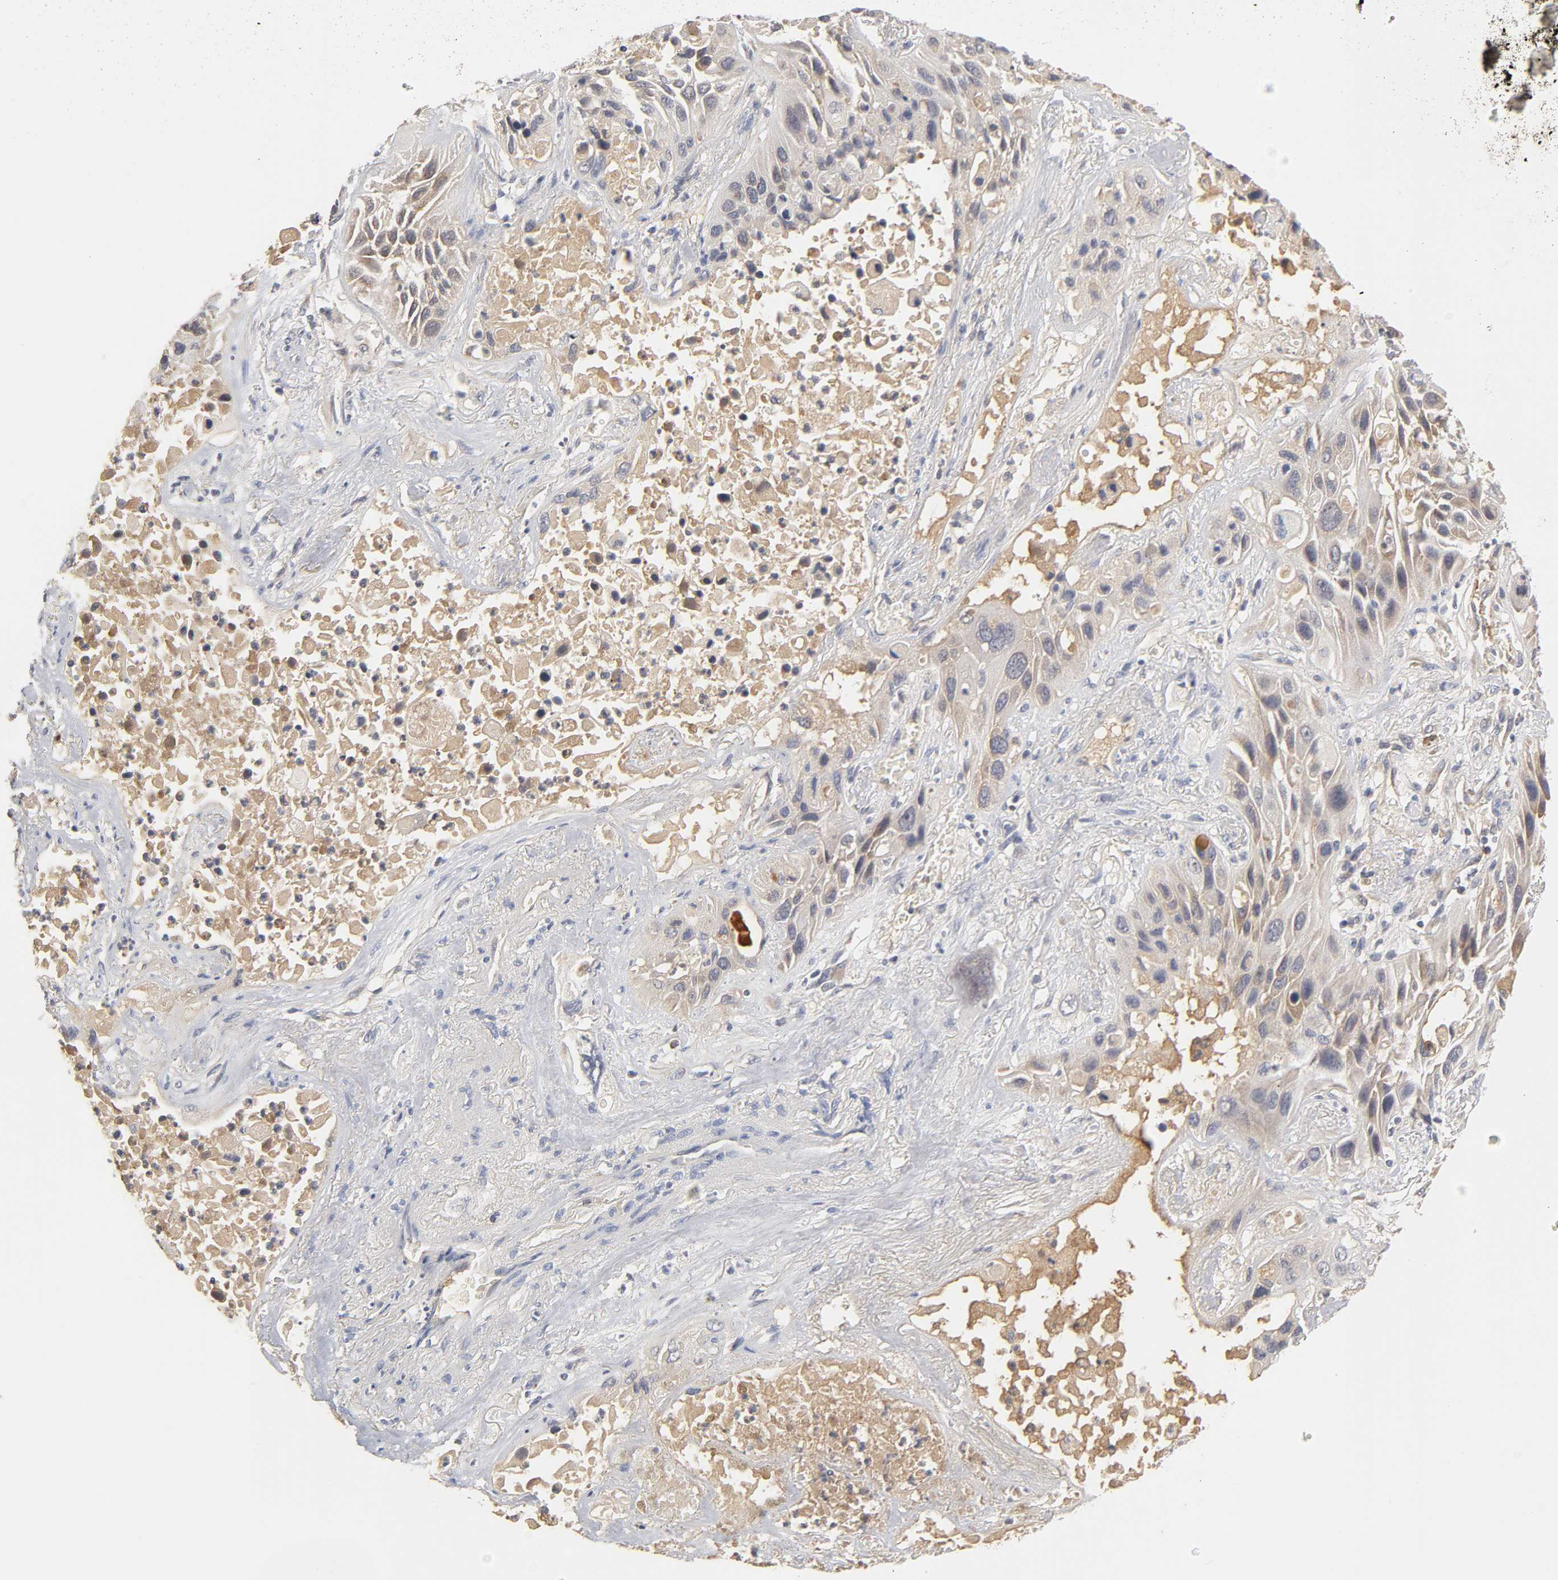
{"staining": {"intensity": "moderate", "quantity": ">75%", "location": "cytoplasmic/membranous"}, "tissue": "lung cancer", "cell_type": "Tumor cells", "image_type": "cancer", "snomed": [{"axis": "morphology", "description": "Squamous cell carcinoma, NOS"}, {"axis": "topography", "description": "Lung"}], "caption": "Lung squamous cell carcinoma stained with a protein marker exhibits moderate staining in tumor cells.", "gene": "RPS29", "patient": {"sex": "female", "age": 76}}